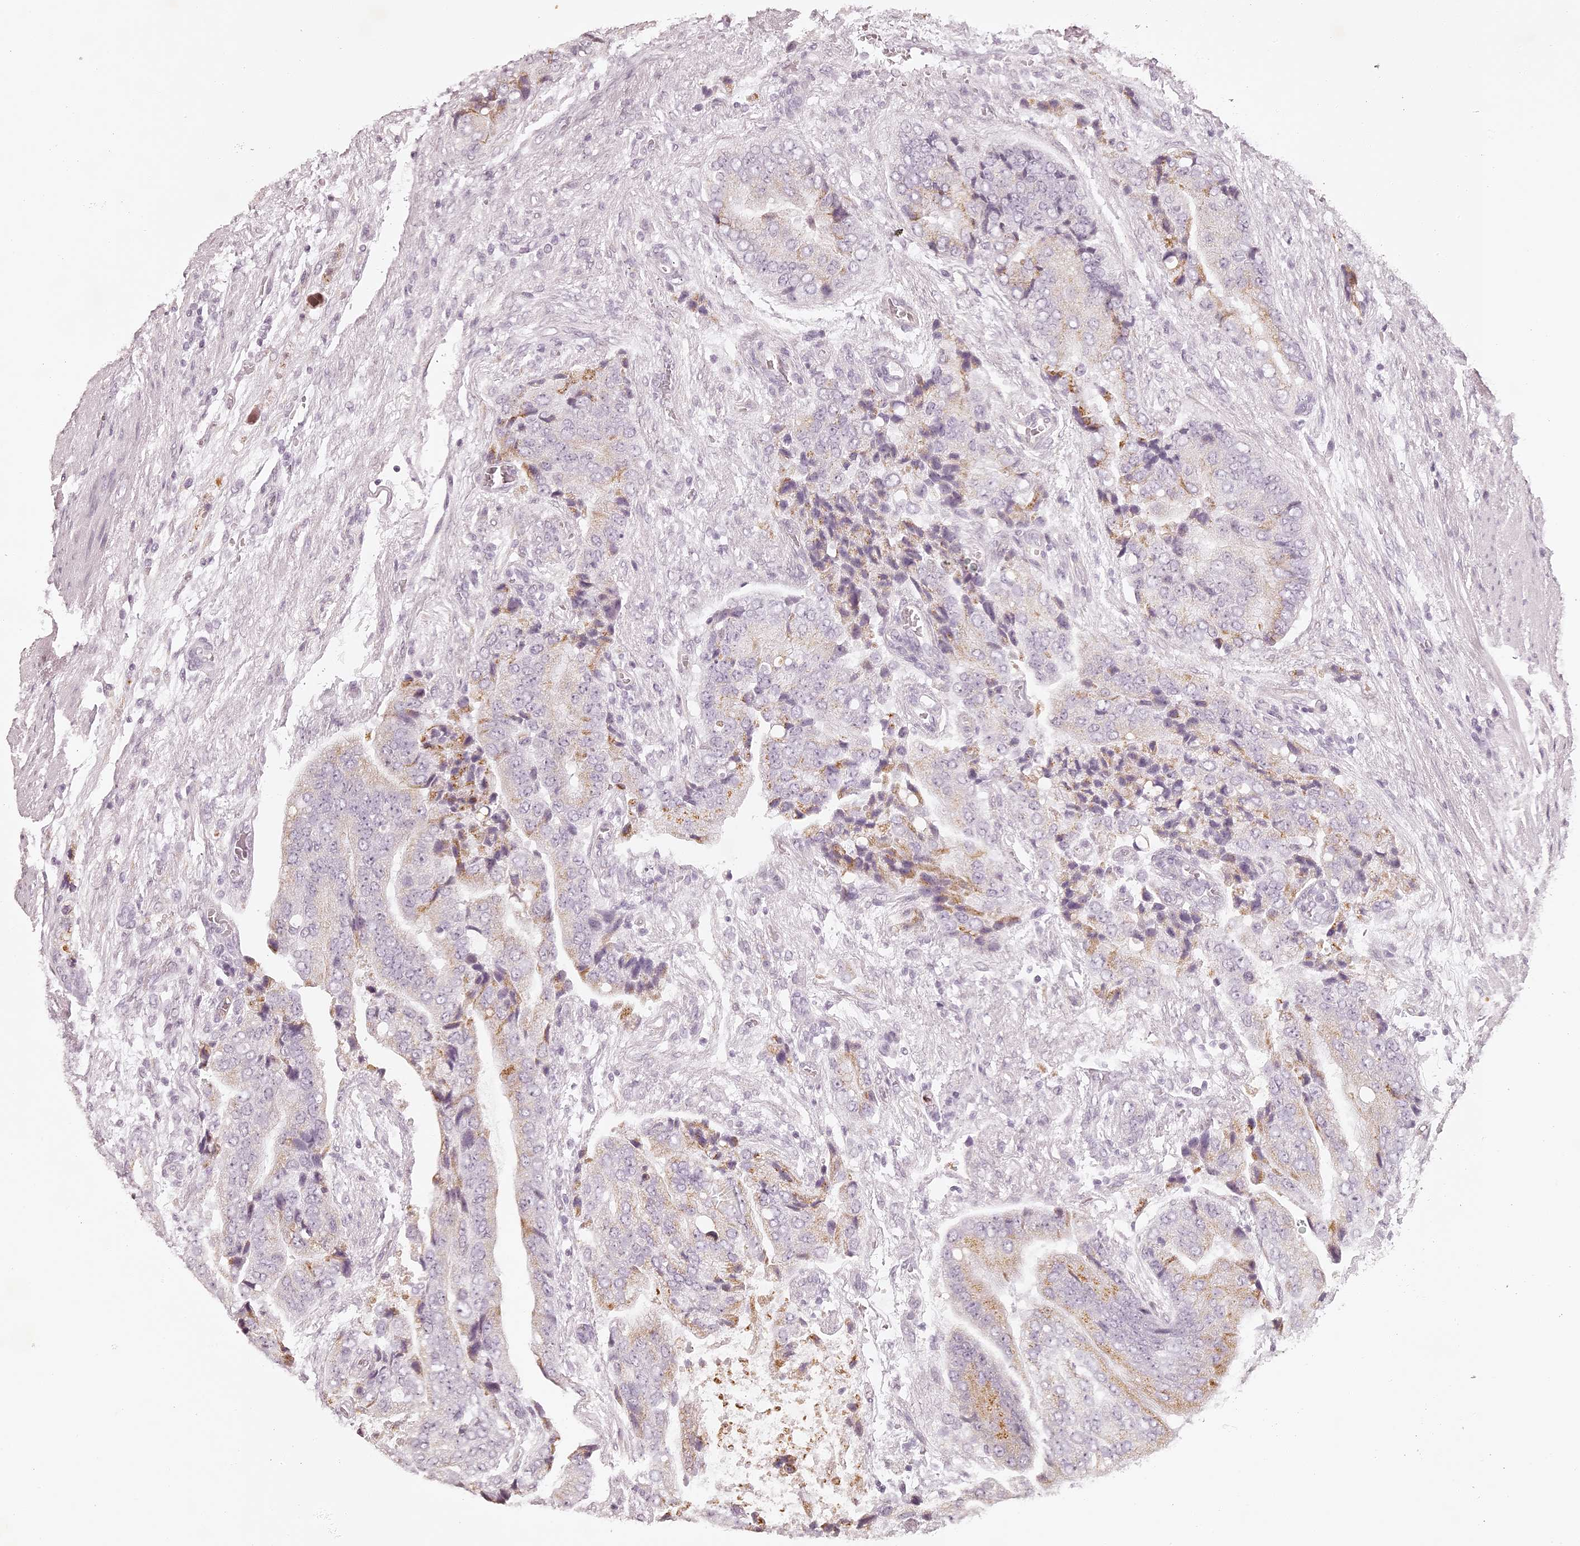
{"staining": {"intensity": "weak", "quantity": "<25%", "location": "cytoplasmic/membranous"}, "tissue": "prostate cancer", "cell_type": "Tumor cells", "image_type": "cancer", "snomed": [{"axis": "morphology", "description": "Adenocarcinoma, High grade"}, {"axis": "topography", "description": "Prostate"}], "caption": "Immunohistochemical staining of prostate cancer (adenocarcinoma (high-grade)) demonstrates no significant staining in tumor cells. (DAB (3,3'-diaminobenzidine) IHC, high magnification).", "gene": "ELAPOR1", "patient": {"sex": "male", "age": 70}}